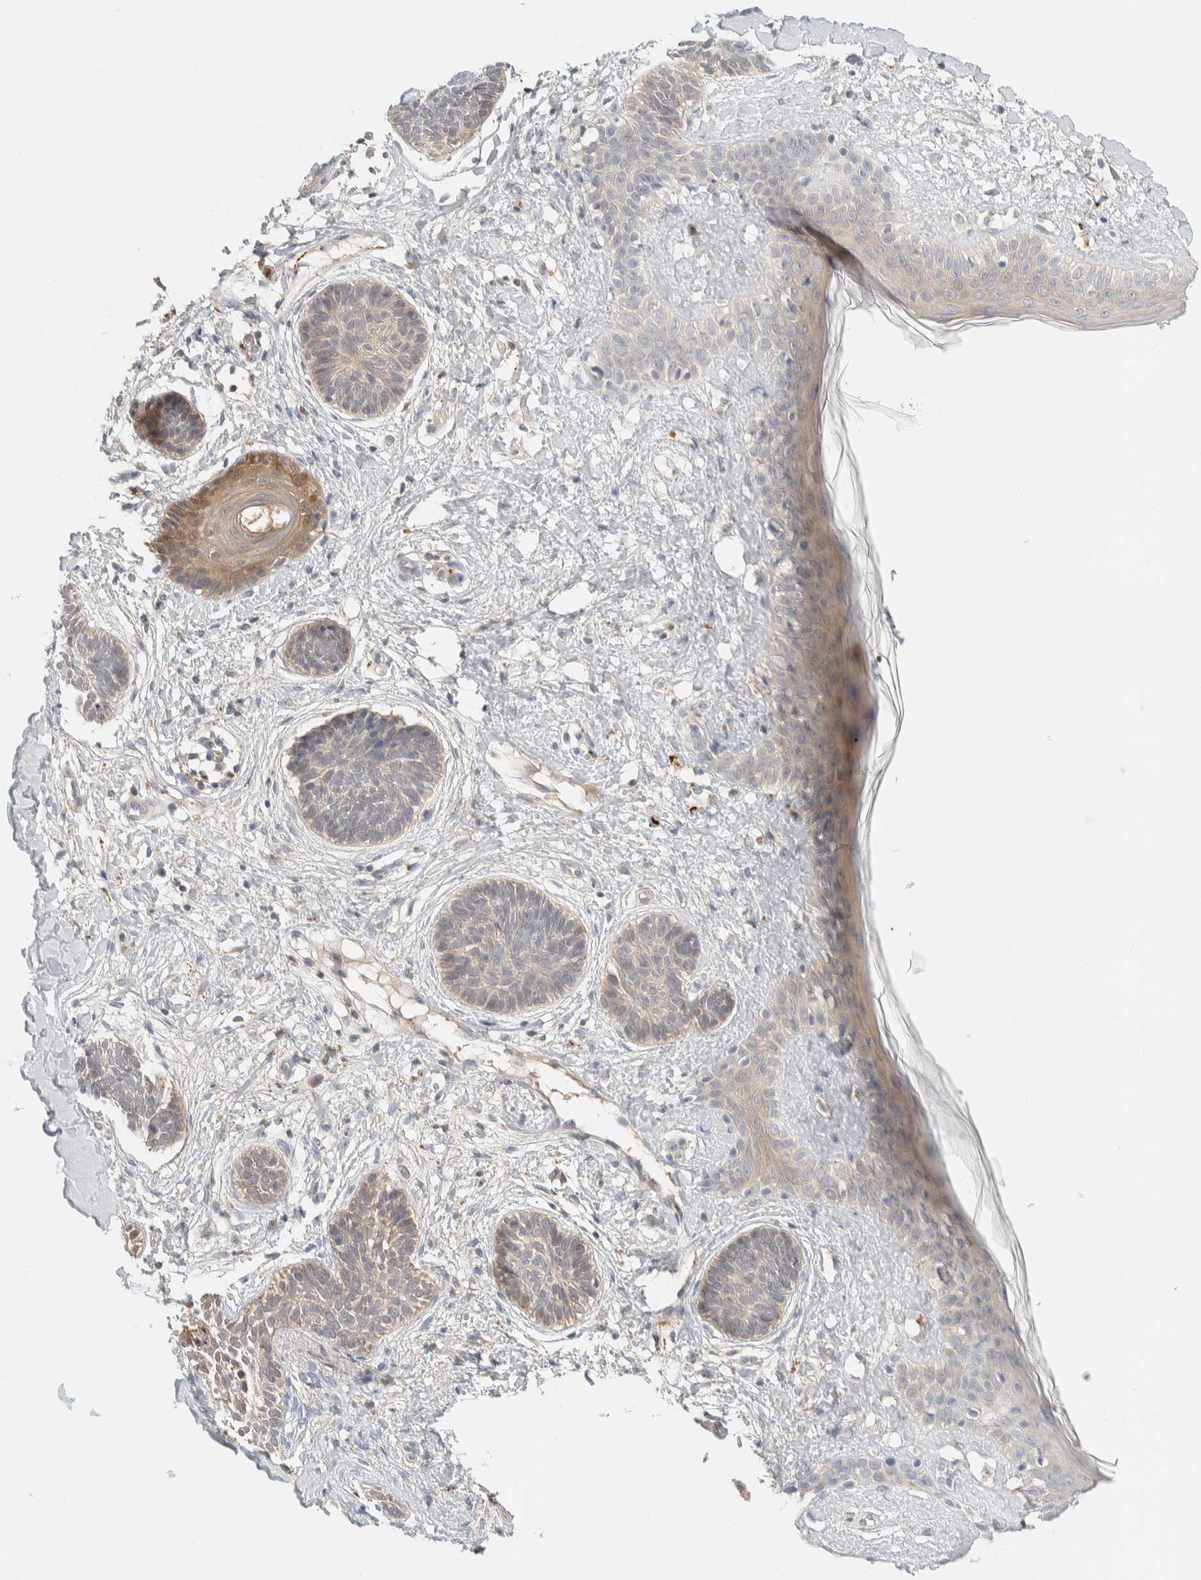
{"staining": {"intensity": "weak", "quantity": "<25%", "location": "cytoplasmic/membranous"}, "tissue": "skin cancer", "cell_type": "Tumor cells", "image_type": "cancer", "snomed": [{"axis": "morphology", "description": "Normal tissue, NOS"}, {"axis": "morphology", "description": "Basal cell carcinoma"}, {"axis": "topography", "description": "Skin"}], "caption": "An image of human skin cancer is negative for staining in tumor cells.", "gene": "GCLM", "patient": {"sex": "male", "age": 63}}